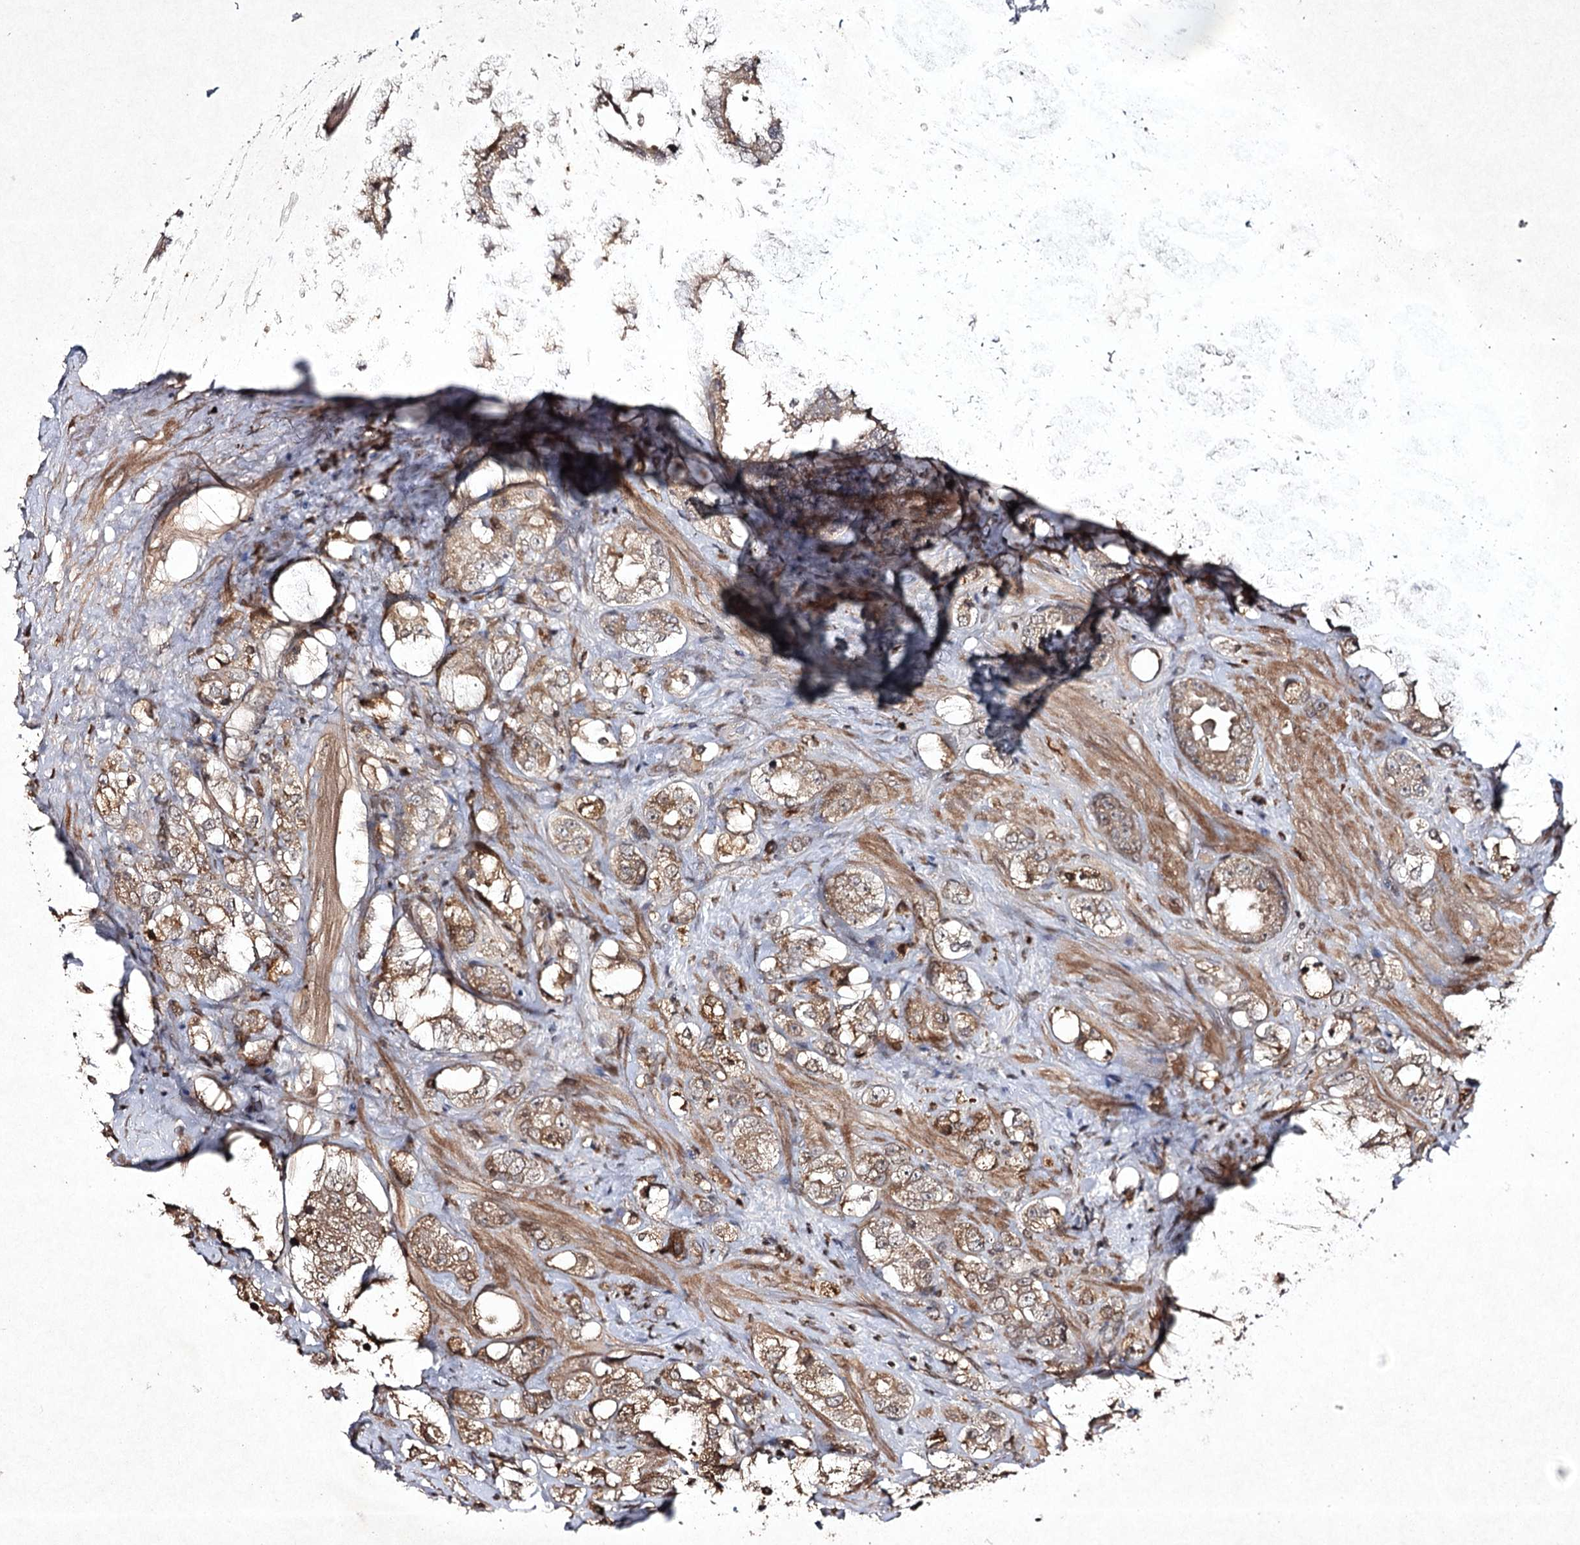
{"staining": {"intensity": "moderate", "quantity": ">75%", "location": "cytoplasmic/membranous"}, "tissue": "prostate cancer", "cell_type": "Tumor cells", "image_type": "cancer", "snomed": [{"axis": "morphology", "description": "Adenocarcinoma, NOS"}, {"axis": "topography", "description": "Prostate"}], "caption": "Protein analysis of prostate cancer tissue displays moderate cytoplasmic/membranous staining in about >75% of tumor cells.", "gene": "CYP2B6", "patient": {"sex": "male", "age": 79}}